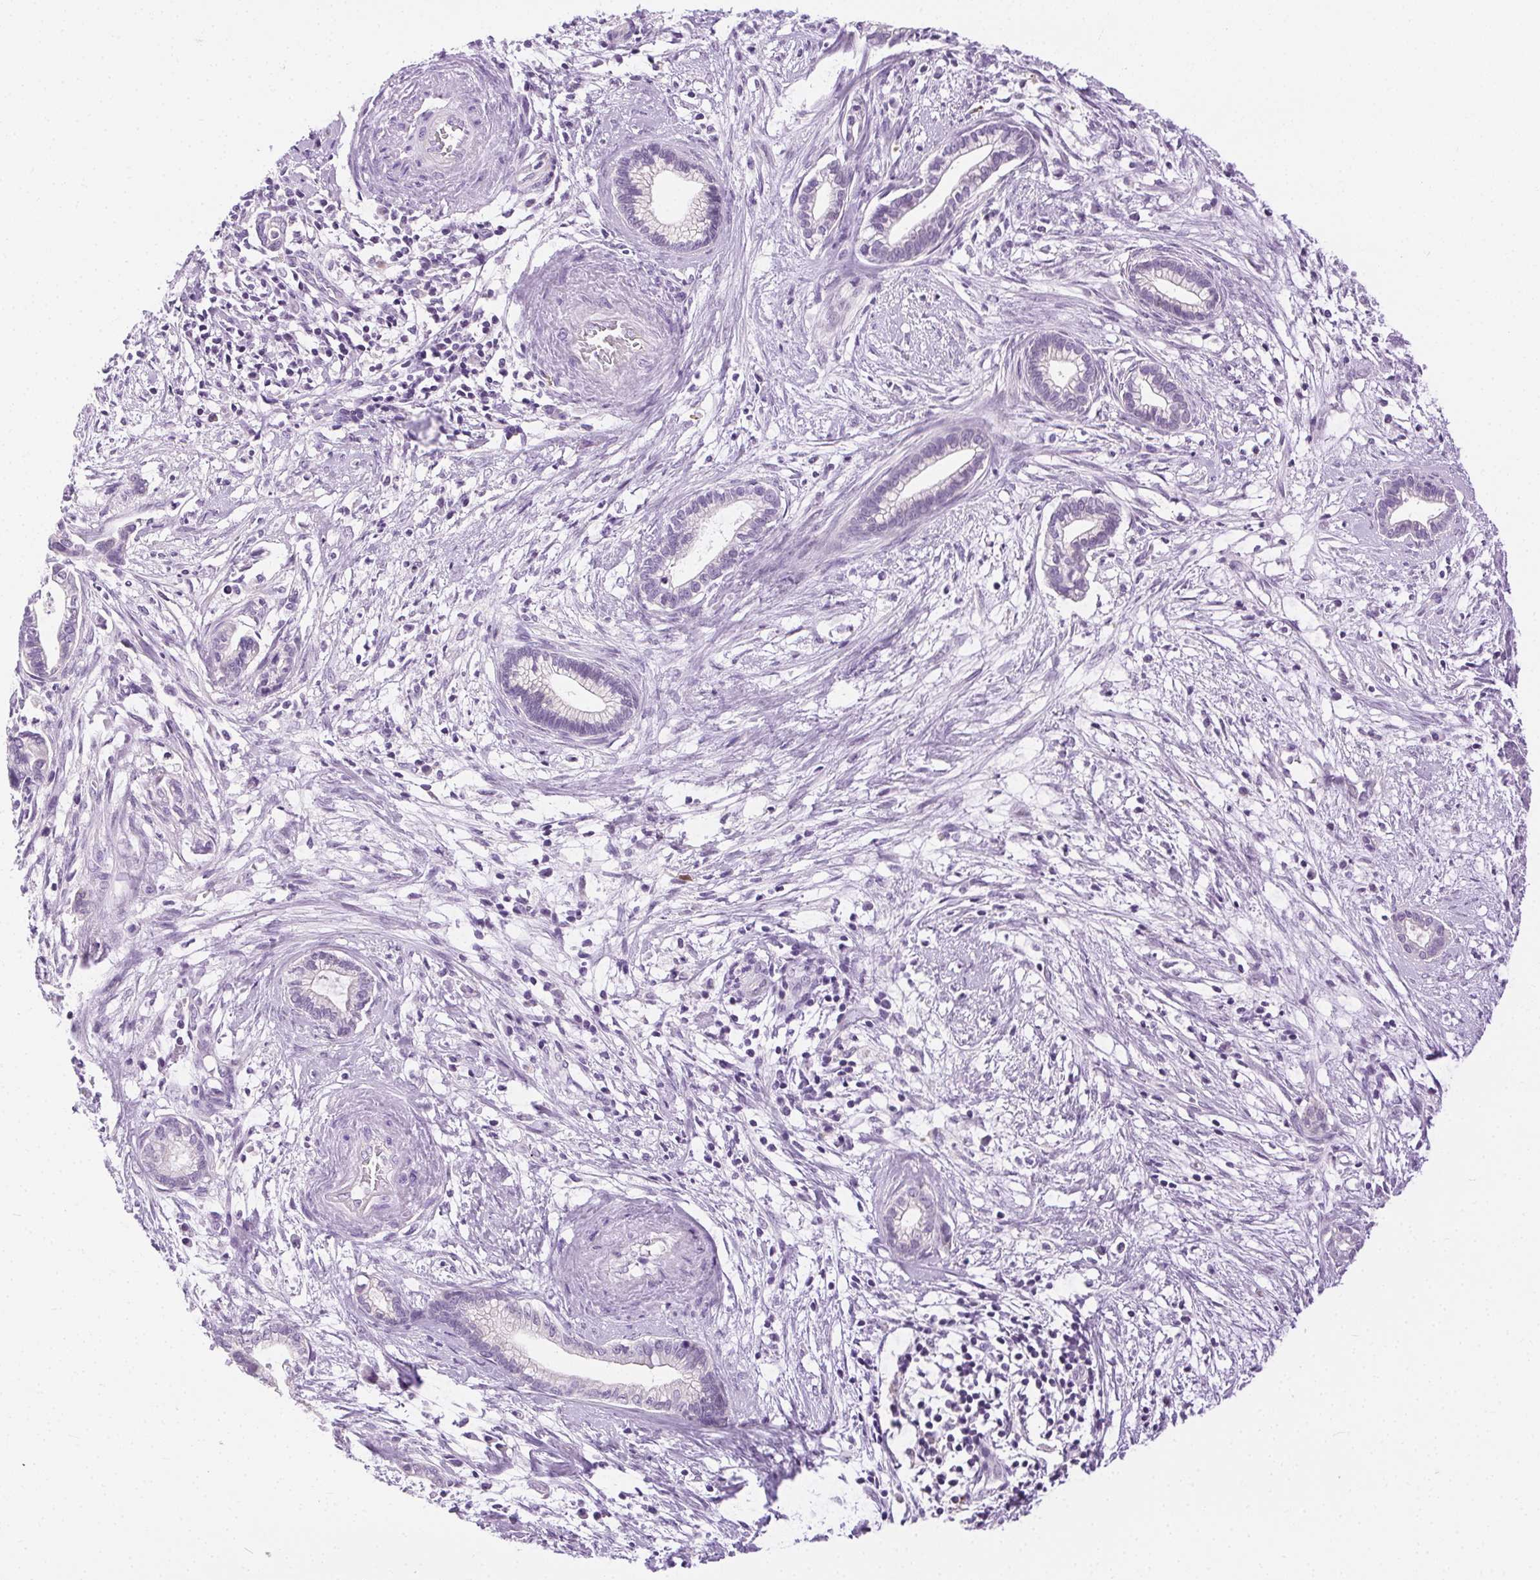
{"staining": {"intensity": "negative", "quantity": "none", "location": "none"}, "tissue": "cervical cancer", "cell_type": "Tumor cells", "image_type": "cancer", "snomed": [{"axis": "morphology", "description": "Adenocarcinoma, NOS"}, {"axis": "topography", "description": "Cervix"}], "caption": "Immunohistochemical staining of human cervical cancer exhibits no significant staining in tumor cells.", "gene": "C20orf85", "patient": {"sex": "female", "age": 62}}